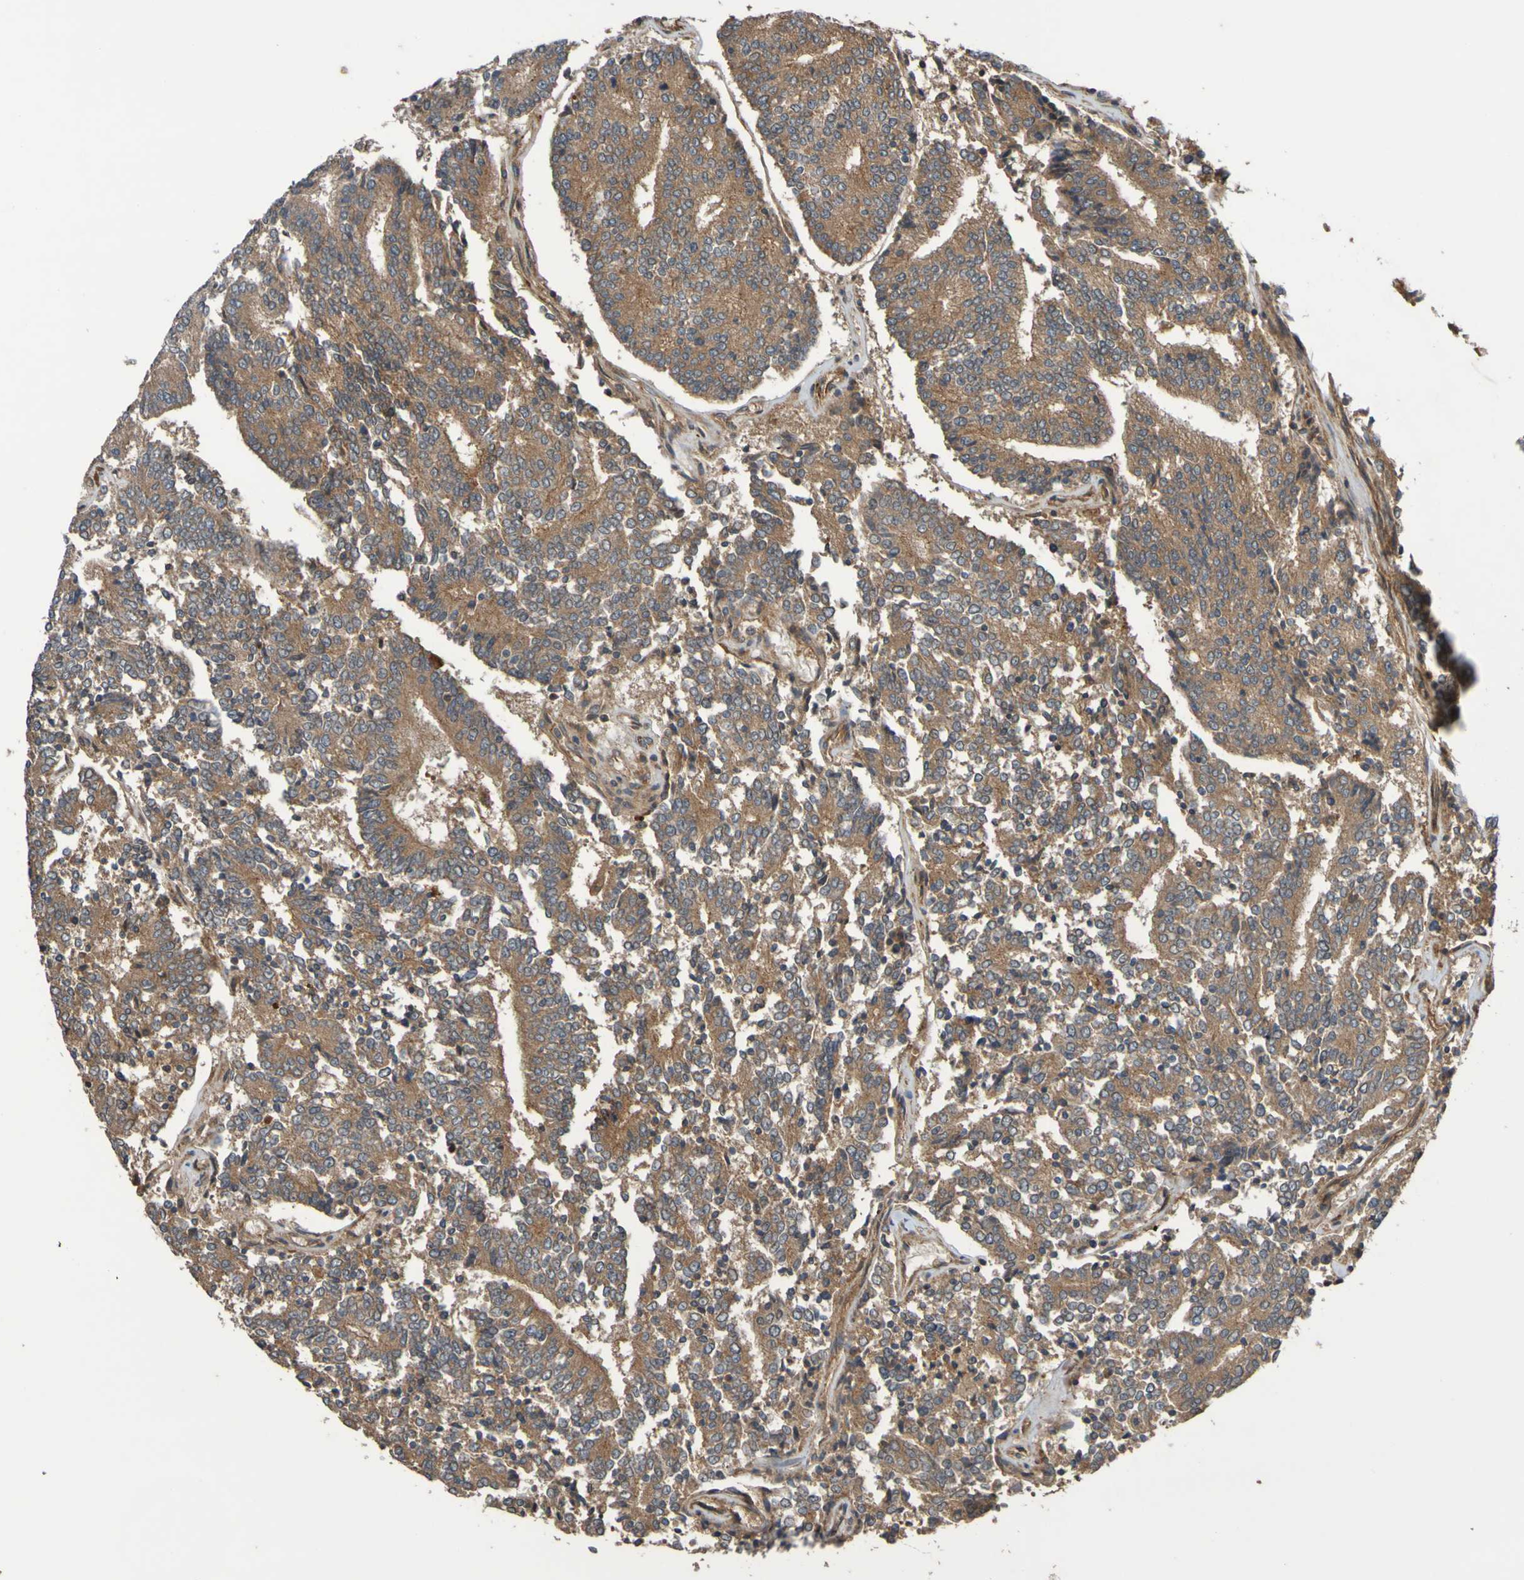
{"staining": {"intensity": "weak", "quantity": ">75%", "location": "cytoplasmic/membranous"}, "tissue": "prostate cancer", "cell_type": "Tumor cells", "image_type": "cancer", "snomed": [{"axis": "morphology", "description": "Normal tissue, NOS"}, {"axis": "morphology", "description": "Adenocarcinoma, High grade"}, {"axis": "topography", "description": "Prostate"}, {"axis": "topography", "description": "Seminal veicle"}], "caption": "This photomicrograph exhibits IHC staining of human high-grade adenocarcinoma (prostate), with low weak cytoplasmic/membranous staining in approximately >75% of tumor cells.", "gene": "UCN", "patient": {"sex": "male", "age": 55}}